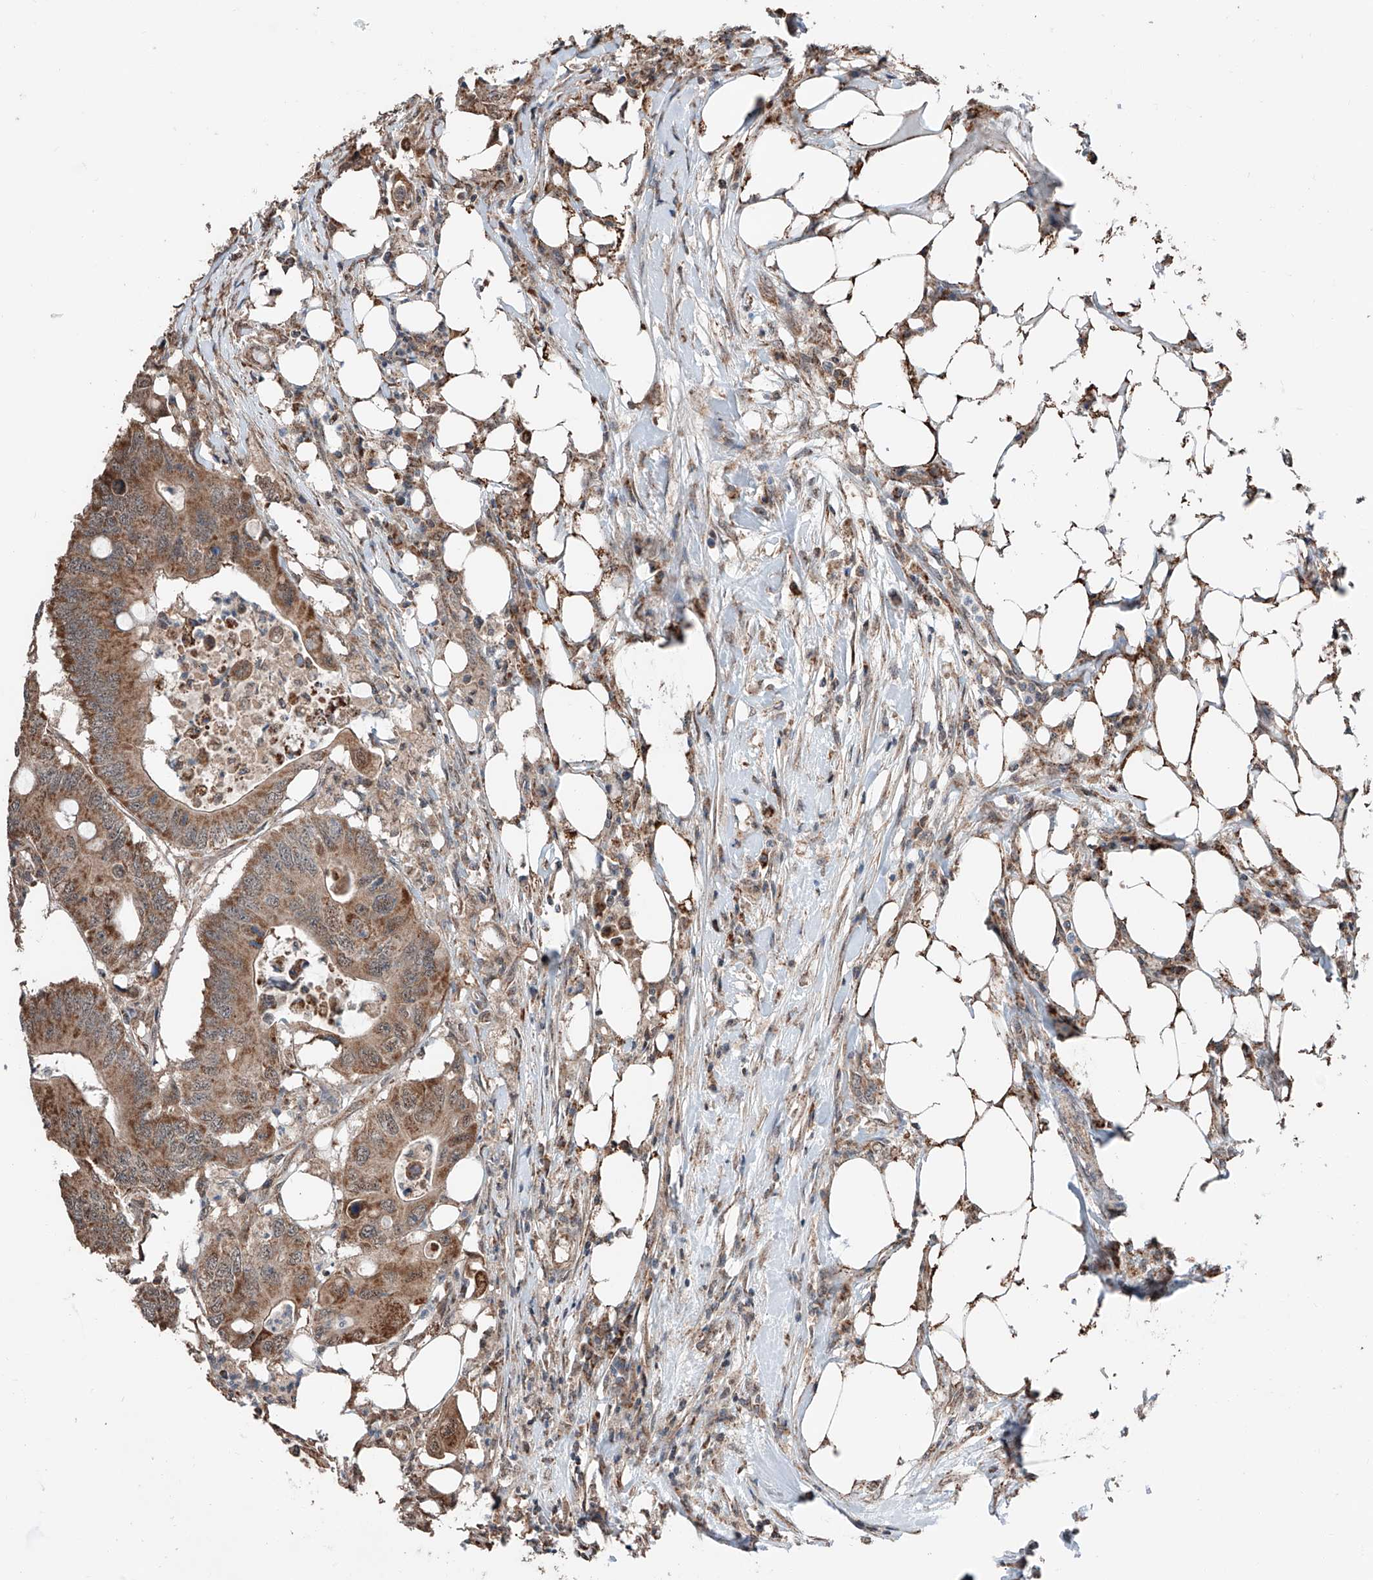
{"staining": {"intensity": "moderate", "quantity": ">75%", "location": "cytoplasmic/membranous"}, "tissue": "colorectal cancer", "cell_type": "Tumor cells", "image_type": "cancer", "snomed": [{"axis": "morphology", "description": "Adenocarcinoma, NOS"}, {"axis": "topography", "description": "Colon"}], "caption": "Immunohistochemistry (IHC) of human colorectal adenocarcinoma displays medium levels of moderate cytoplasmic/membranous positivity in about >75% of tumor cells.", "gene": "ZNF445", "patient": {"sex": "male", "age": 71}}